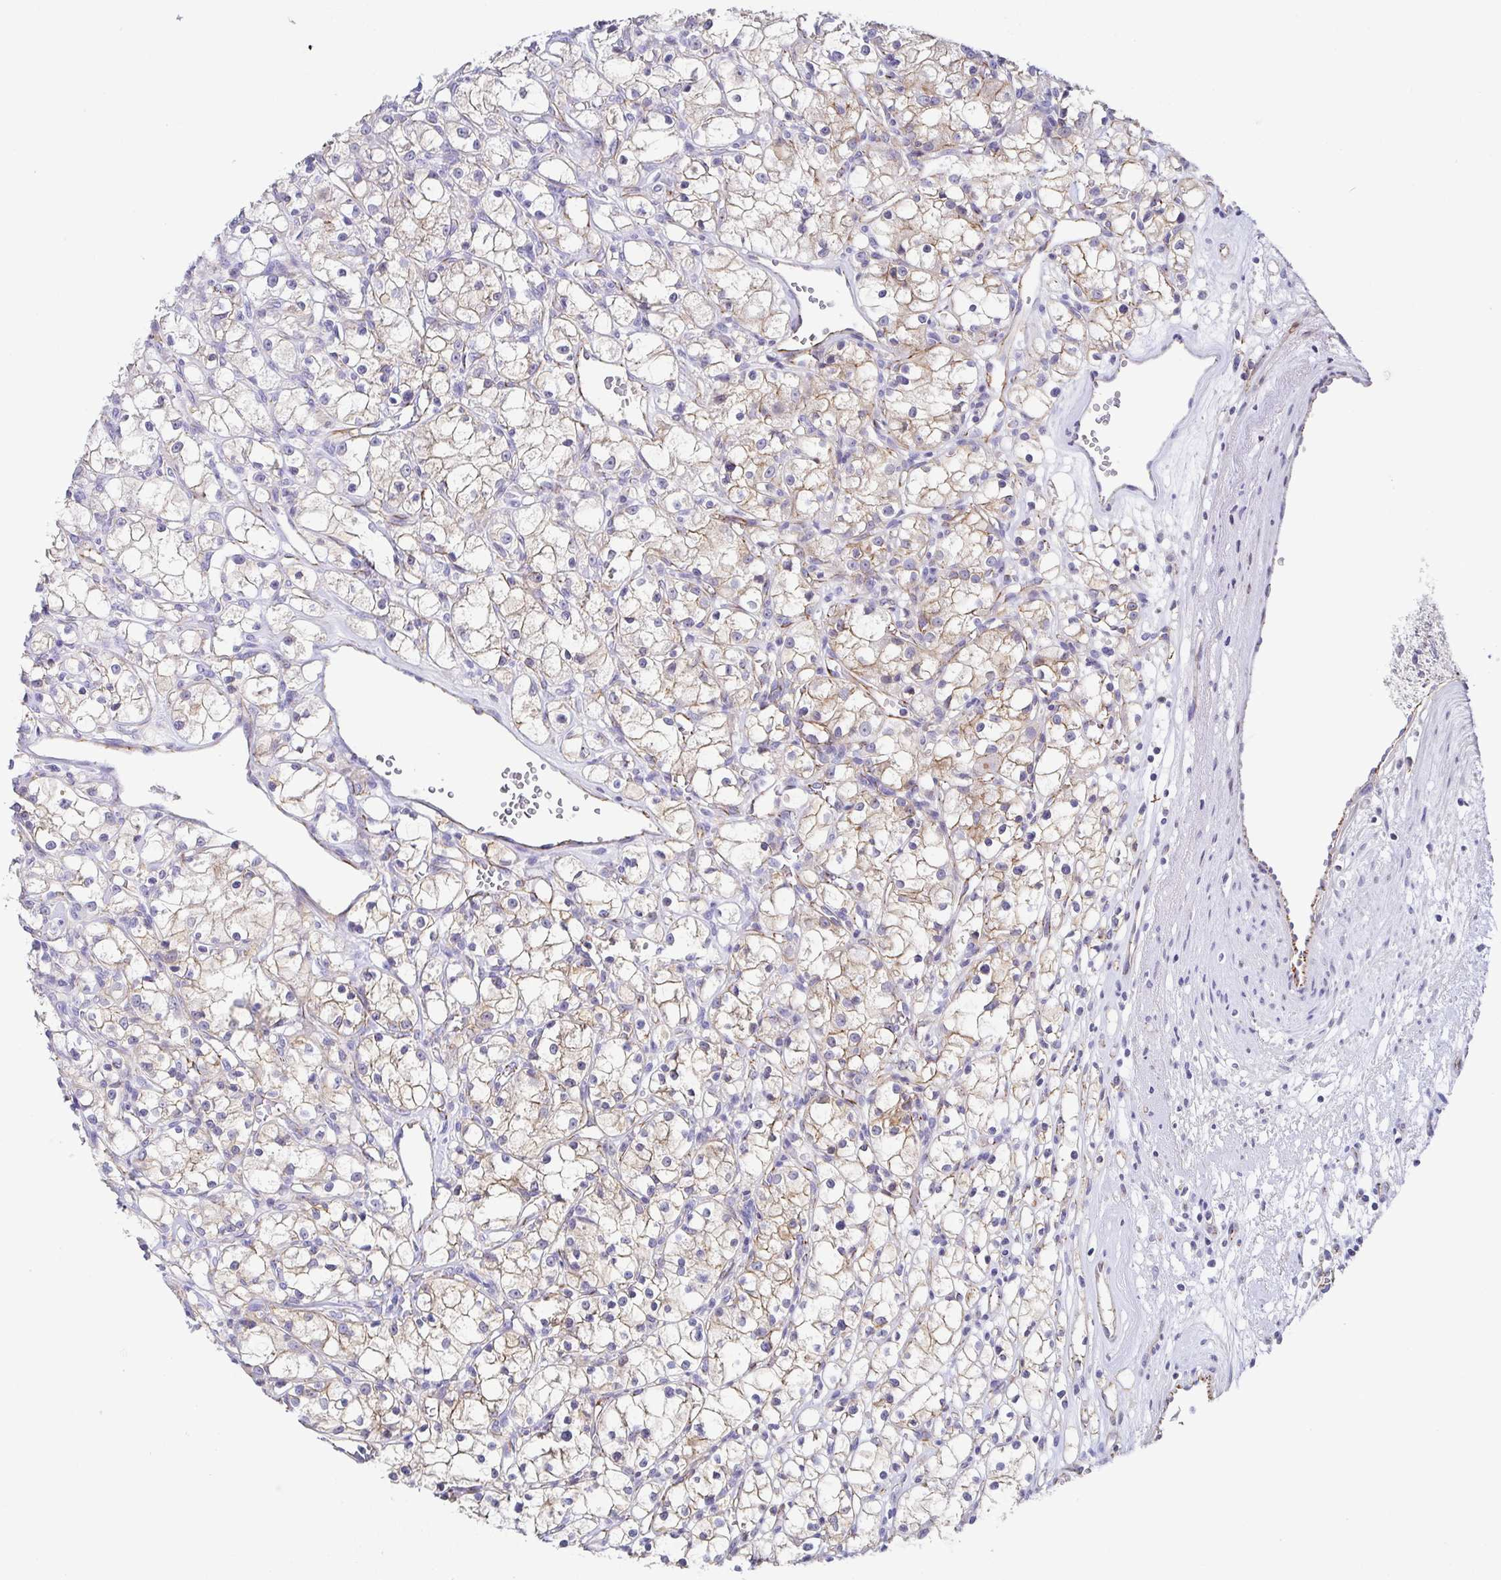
{"staining": {"intensity": "weak", "quantity": "<25%", "location": "cytoplasmic/membranous"}, "tissue": "renal cancer", "cell_type": "Tumor cells", "image_type": "cancer", "snomed": [{"axis": "morphology", "description": "Adenocarcinoma, NOS"}, {"axis": "topography", "description": "Kidney"}], "caption": "An immunohistochemistry image of adenocarcinoma (renal) is shown. There is no staining in tumor cells of adenocarcinoma (renal).", "gene": "PIWIL3", "patient": {"sex": "female", "age": 59}}